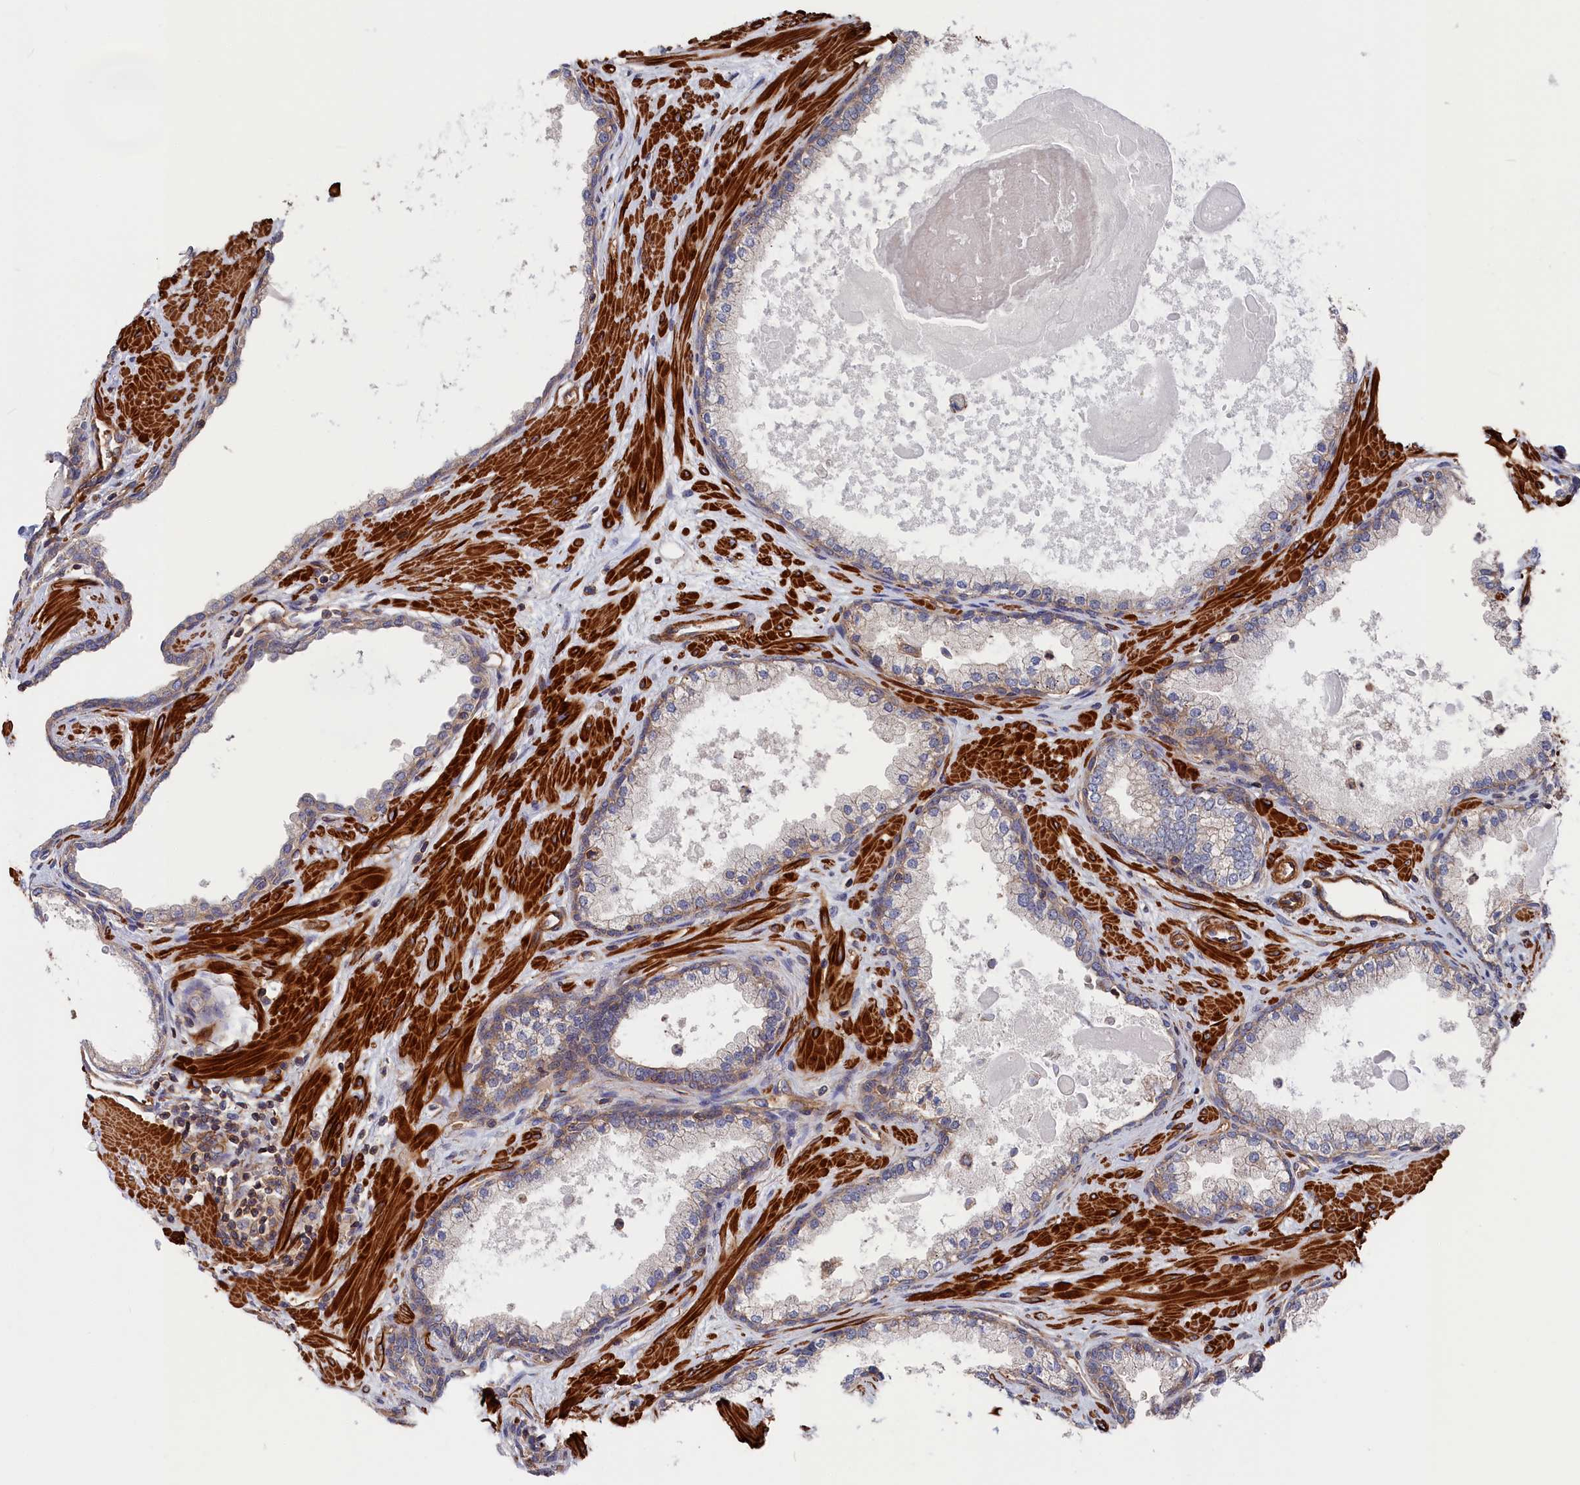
{"staining": {"intensity": "moderate", "quantity": "25%-75%", "location": "cytoplasmic/membranous"}, "tissue": "prostate", "cell_type": "Glandular cells", "image_type": "normal", "snomed": [{"axis": "morphology", "description": "Normal tissue, NOS"}, {"axis": "topography", "description": "Prostate"}], "caption": "Immunohistochemical staining of benign human prostate reveals medium levels of moderate cytoplasmic/membranous staining in about 25%-75% of glandular cells. Nuclei are stained in blue.", "gene": "LDHD", "patient": {"sex": "male", "age": 57}}